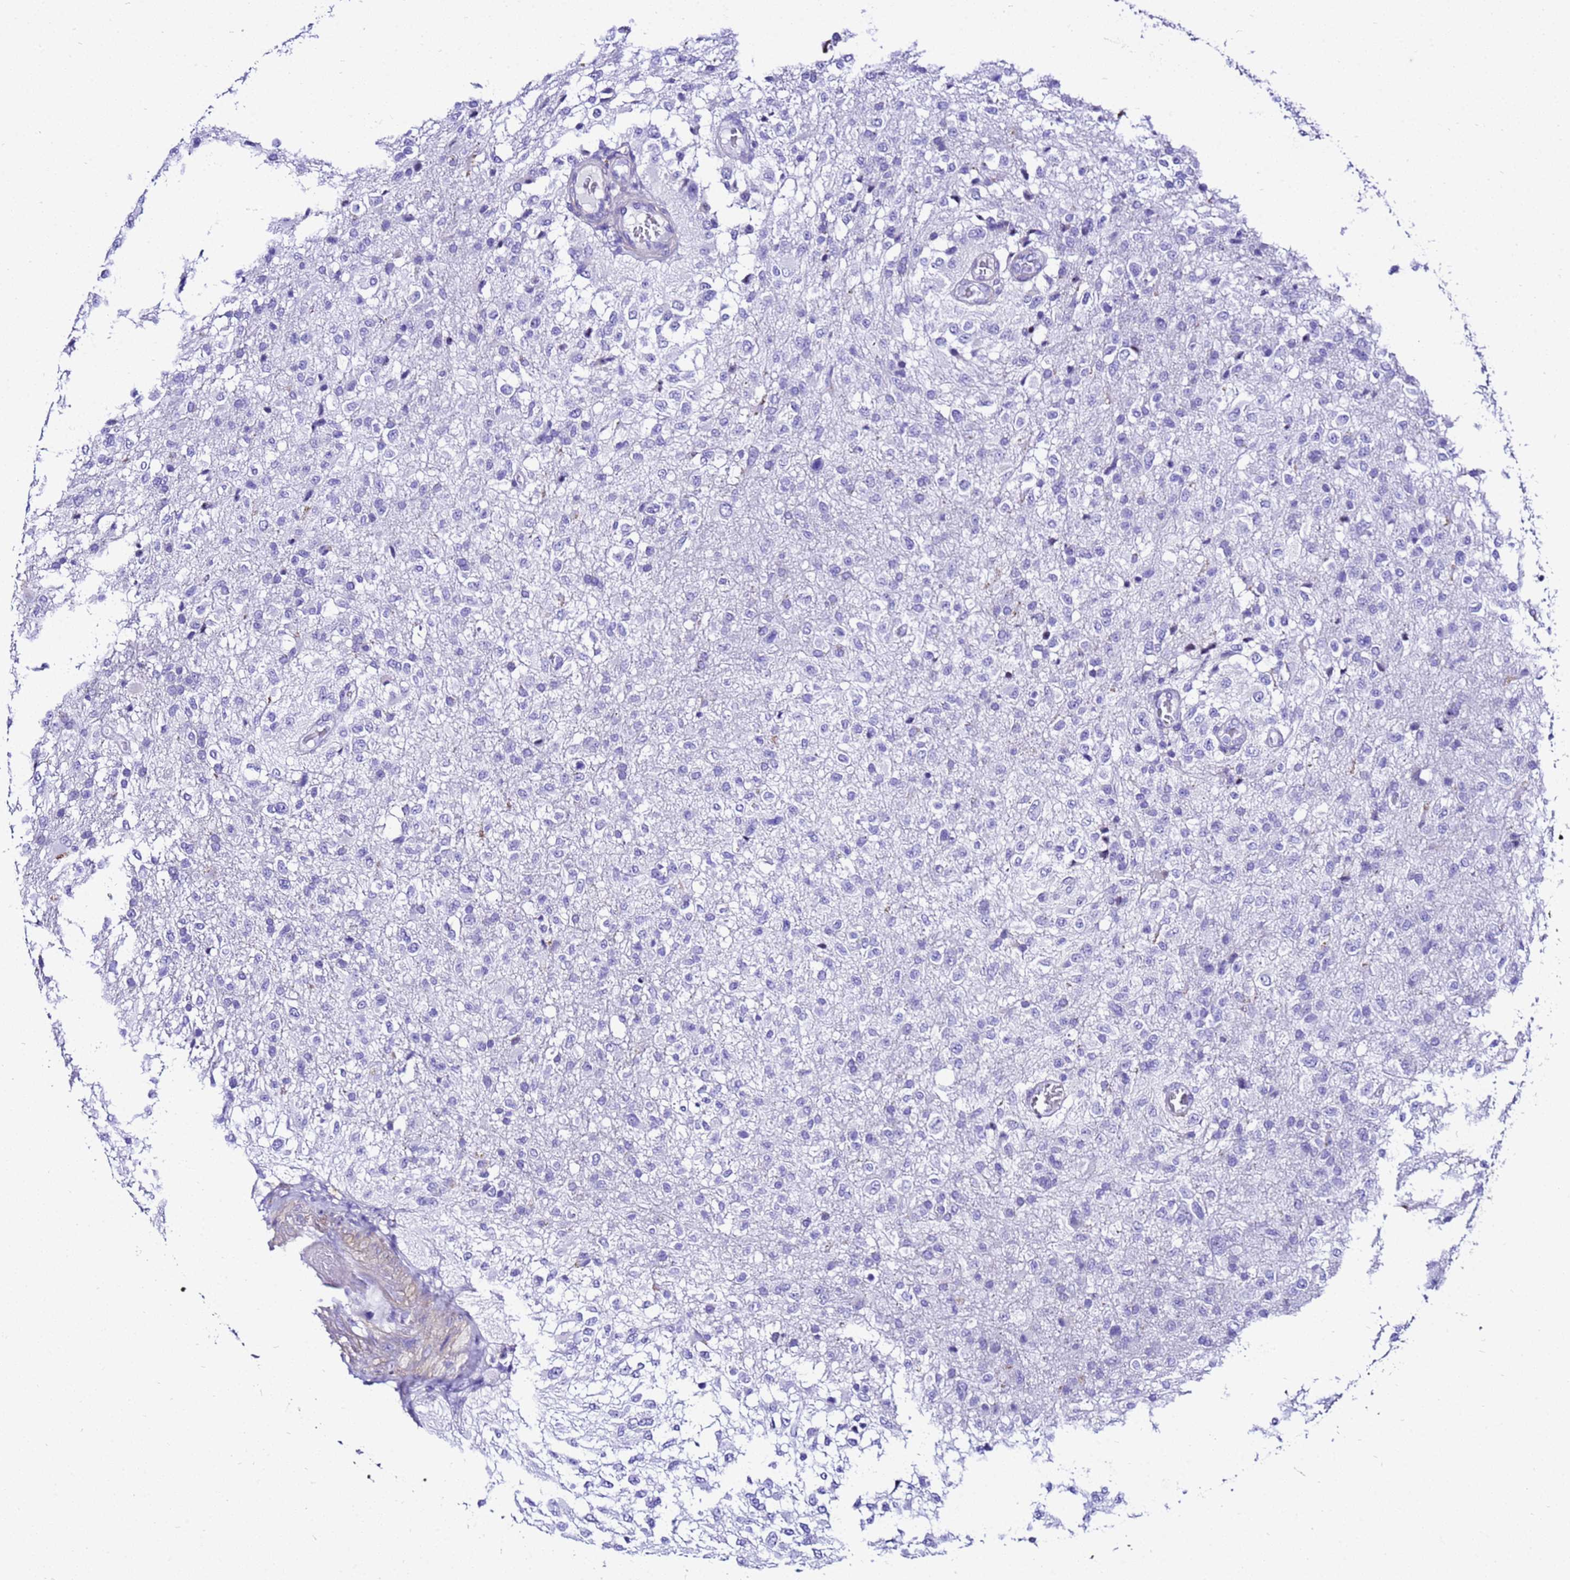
{"staining": {"intensity": "negative", "quantity": "none", "location": "none"}, "tissue": "glioma", "cell_type": "Tumor cells", "image_type": "cancer", "snomed": [{"axis": "morphology", "description": "Glioma, malignant, High grade"}, {"axis": "topography", "description": "Brain"}], "caption": "High power microscopy photomicrograph of an IHC image of glioma, revealing no significant staining in tumor cells.", "gene": "ZNF417", "patient": {"sex": "female", "age": 74}}